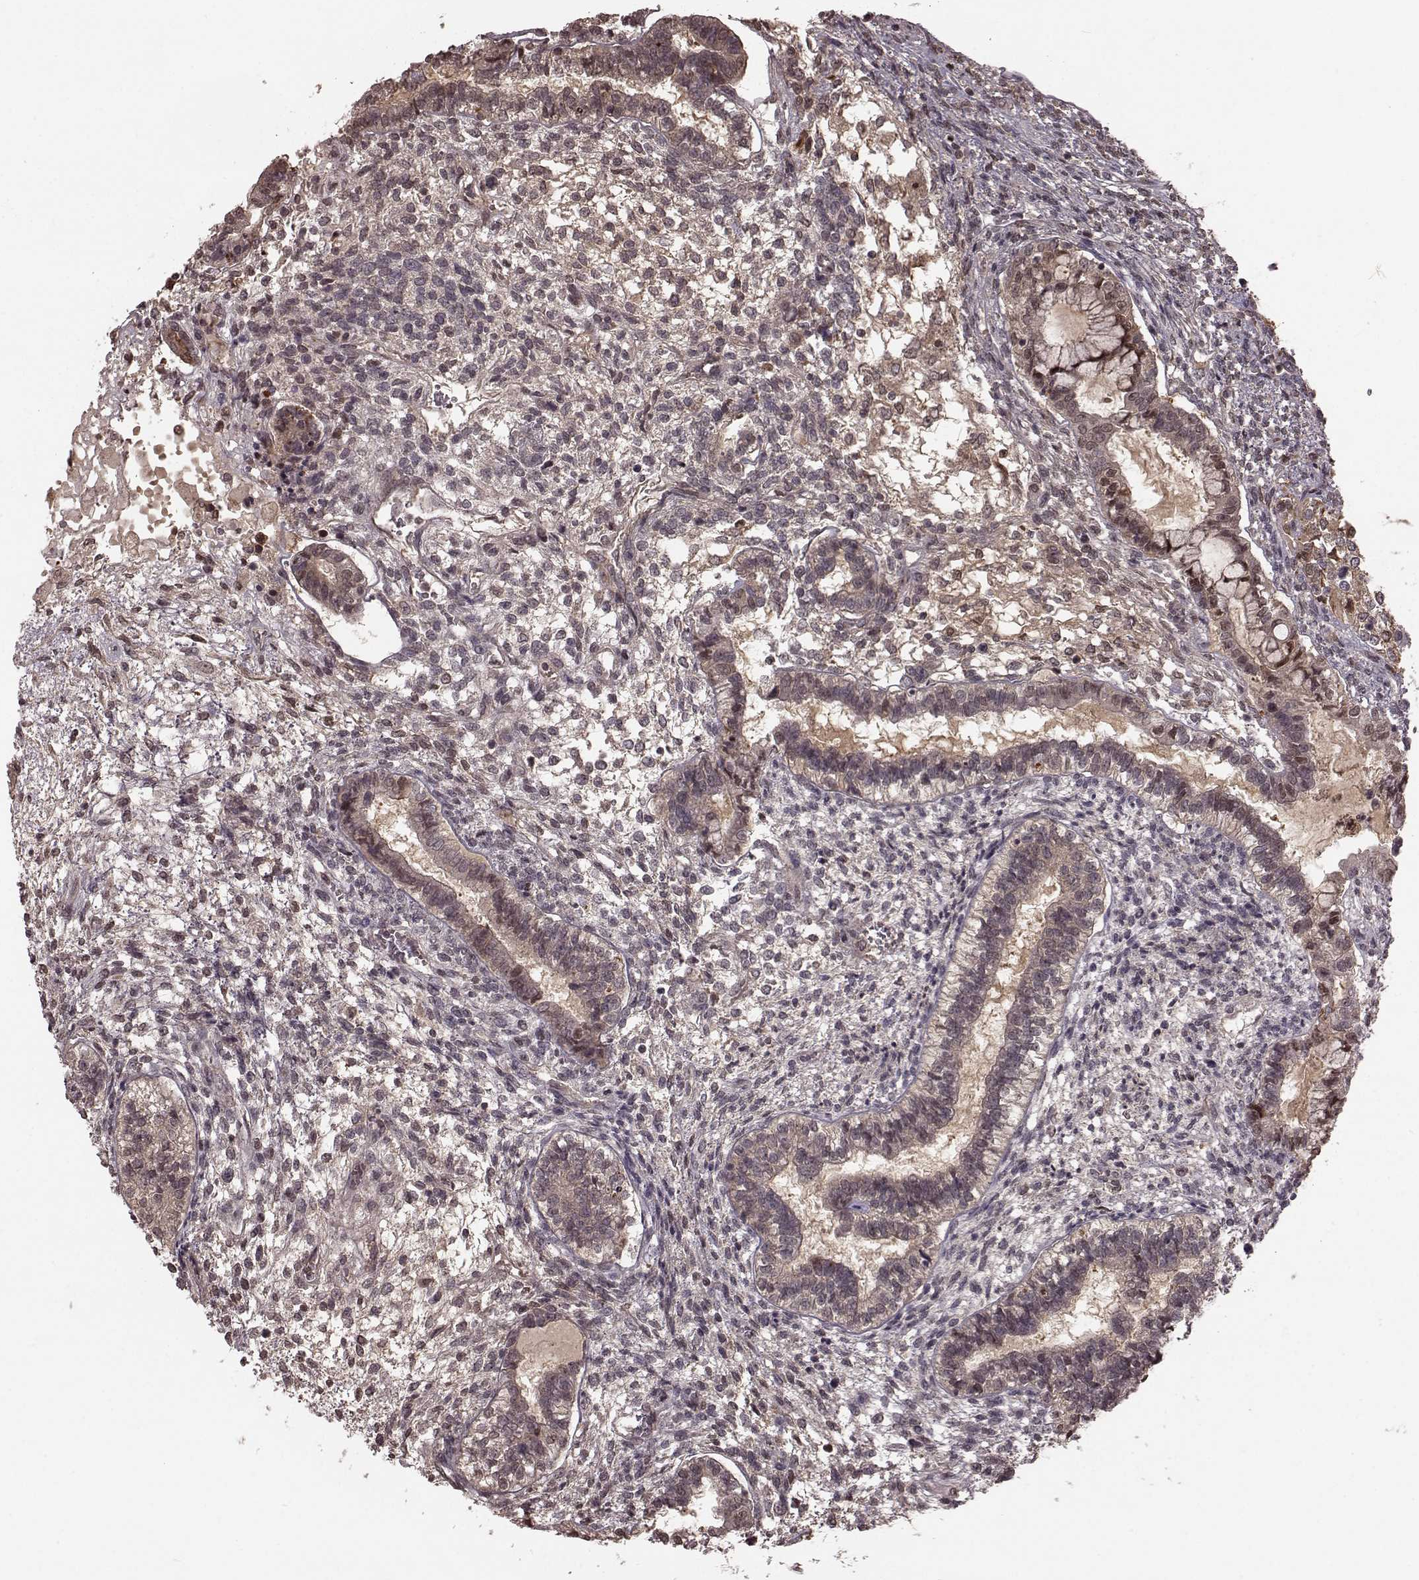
{"staining": {"intensity": "weak", "quantity": "<25%", "location": "cytoplasmic/membranous,nuclear"}, "tissue": "testis cancer", "cell_type": "Tumor cells", "image_type": "cancer", "snomed": [{"axis": "morphology", "description": "Carcinoma, Embryonal, NOS"}, {"axis": "topography", "description": "Testis"}], "caption": "DAB (3,3'-diaminobenzidine) immunohistochemical staining of testis embryonal carcinoma demonstrates no significant positivity in tumor cells.", "gene": "GSS", "patient": {"sex": "male", "age": 37}}